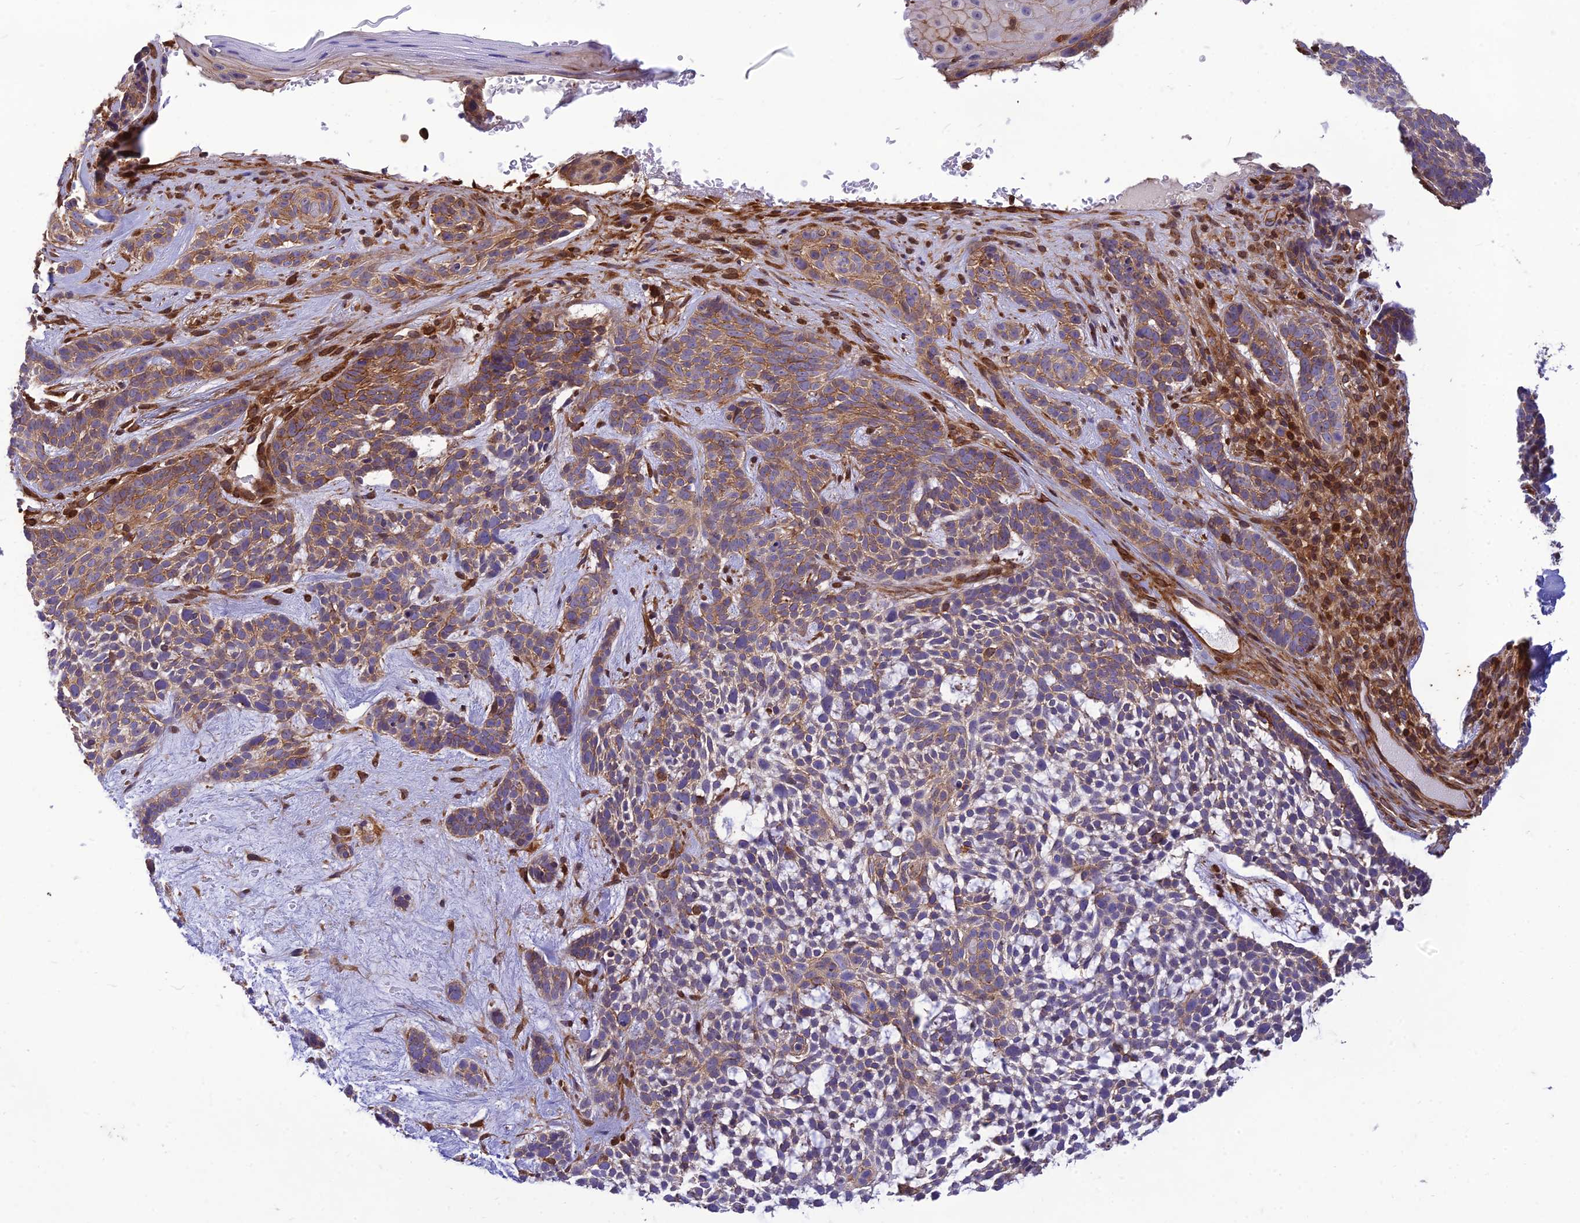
{"staining": {"intensity": "moderate", "quantity": "<25%", "location": "cytoplasmic/membranous"}, "tissue": "skin cancer", "cell_type": "Tumor cells", "image_type": "cancer", "snomed": [{"axis": "morphology", "description": "Basal cell carcinoma"}, {"axis": "topography", "description": "Skin"}], "caption": "An immunohistochemistry photomicrograph of tumor tissue is shown. Protein staining in brown highlights moderate cytoplasmic/membranous positivity in skin cancer (basal cell carcinoma) within tumor cells.", "gene": "HPSE2", "patient": {"sex": "male", "age": 71}}